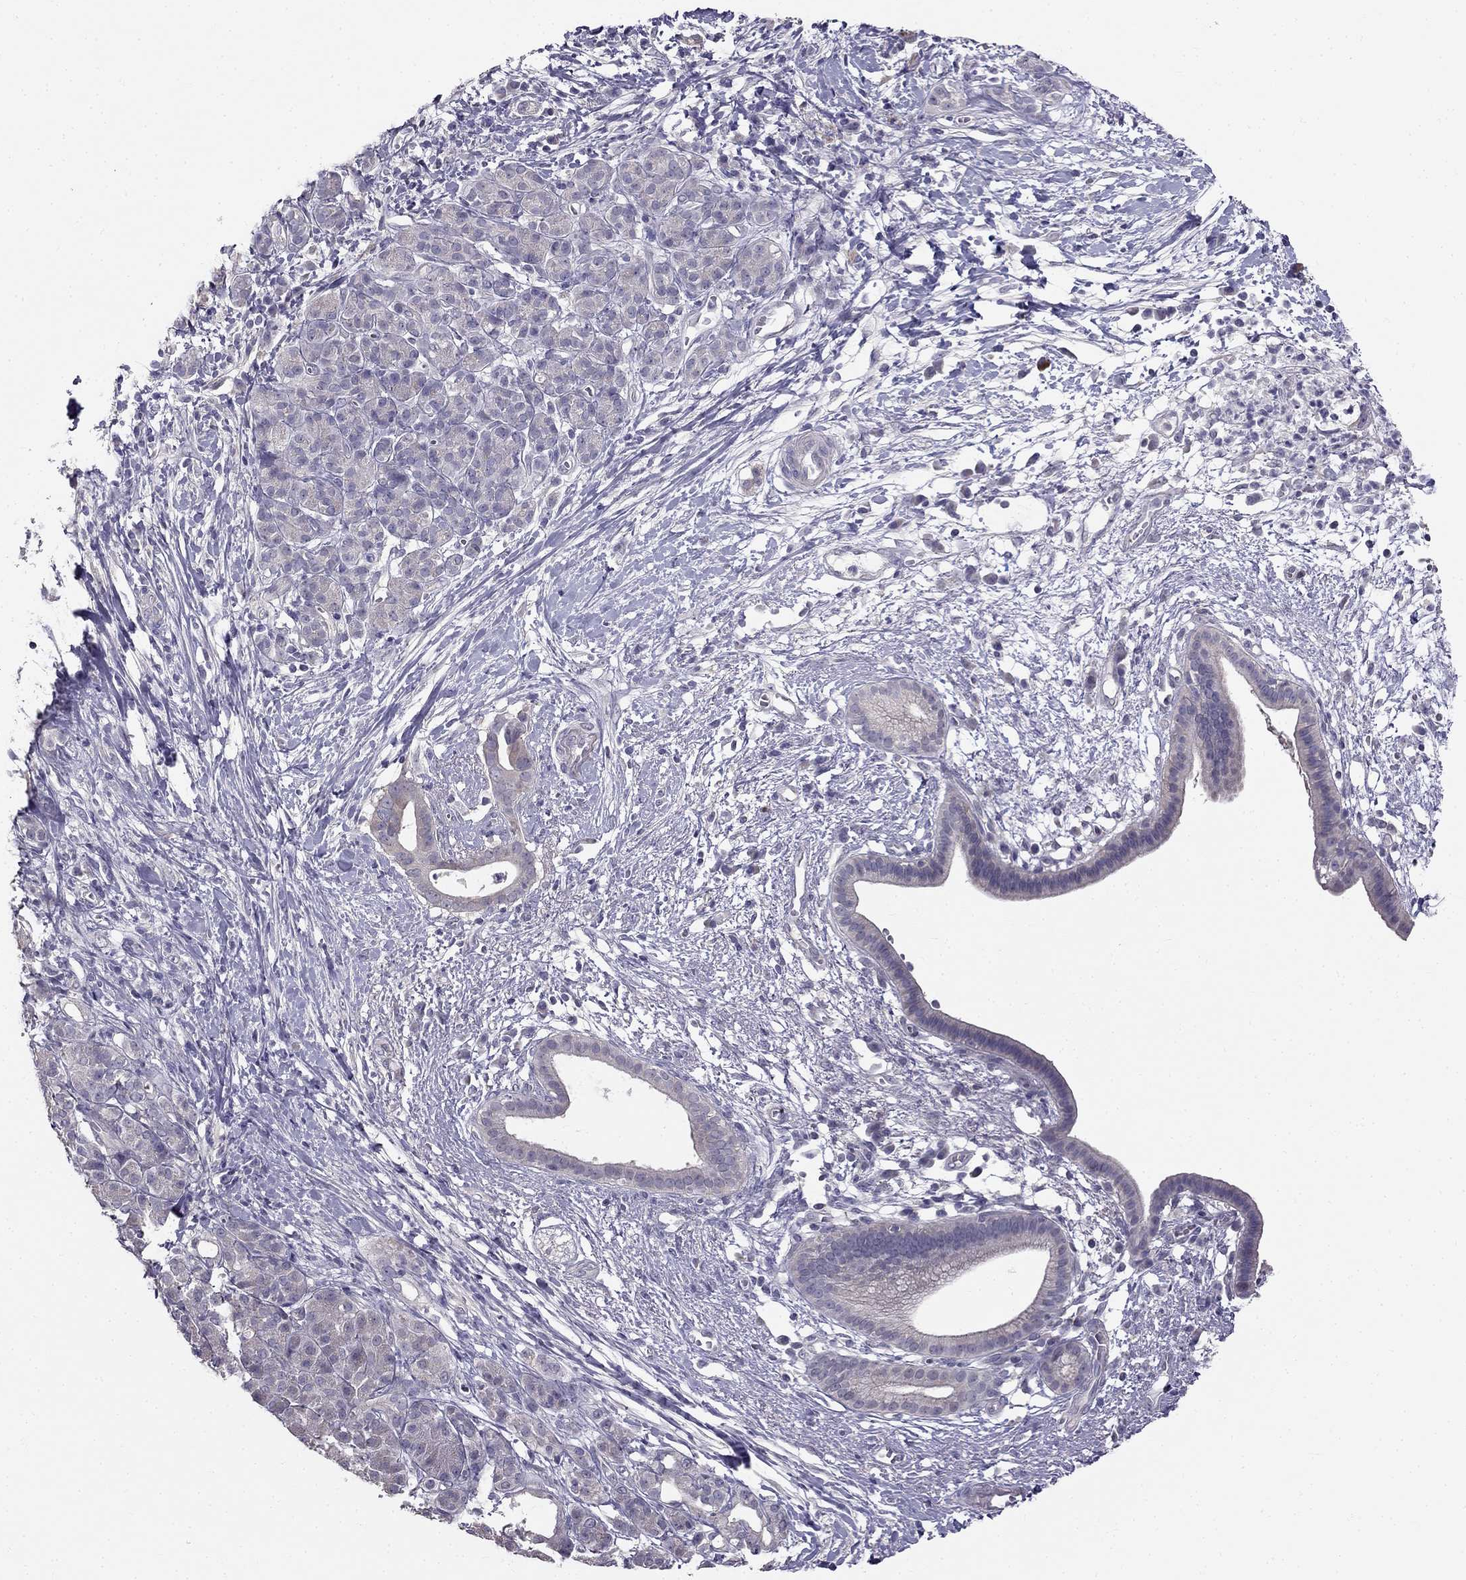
{"staining": {"intensity": "negative", "quantity": "none", "location": "none"}, "tissue": "pancreatic cancer", "cell_type": "Tumor cells", "image_type": "cancer", "snomed": [{"axis": "morphology", "description": "Adenocarcinoma, NOS"}, {"axis": "topography", "description": "Pancreas"}], "caption": "This micrograph is of pancreatic cancer stained with IHC to label a protein in brown with the nuclei are counter-stained blue. There is no positivity in tumor cells.", "gene": "HSFX1", "patient": {"sex": "male", "age": 61}}